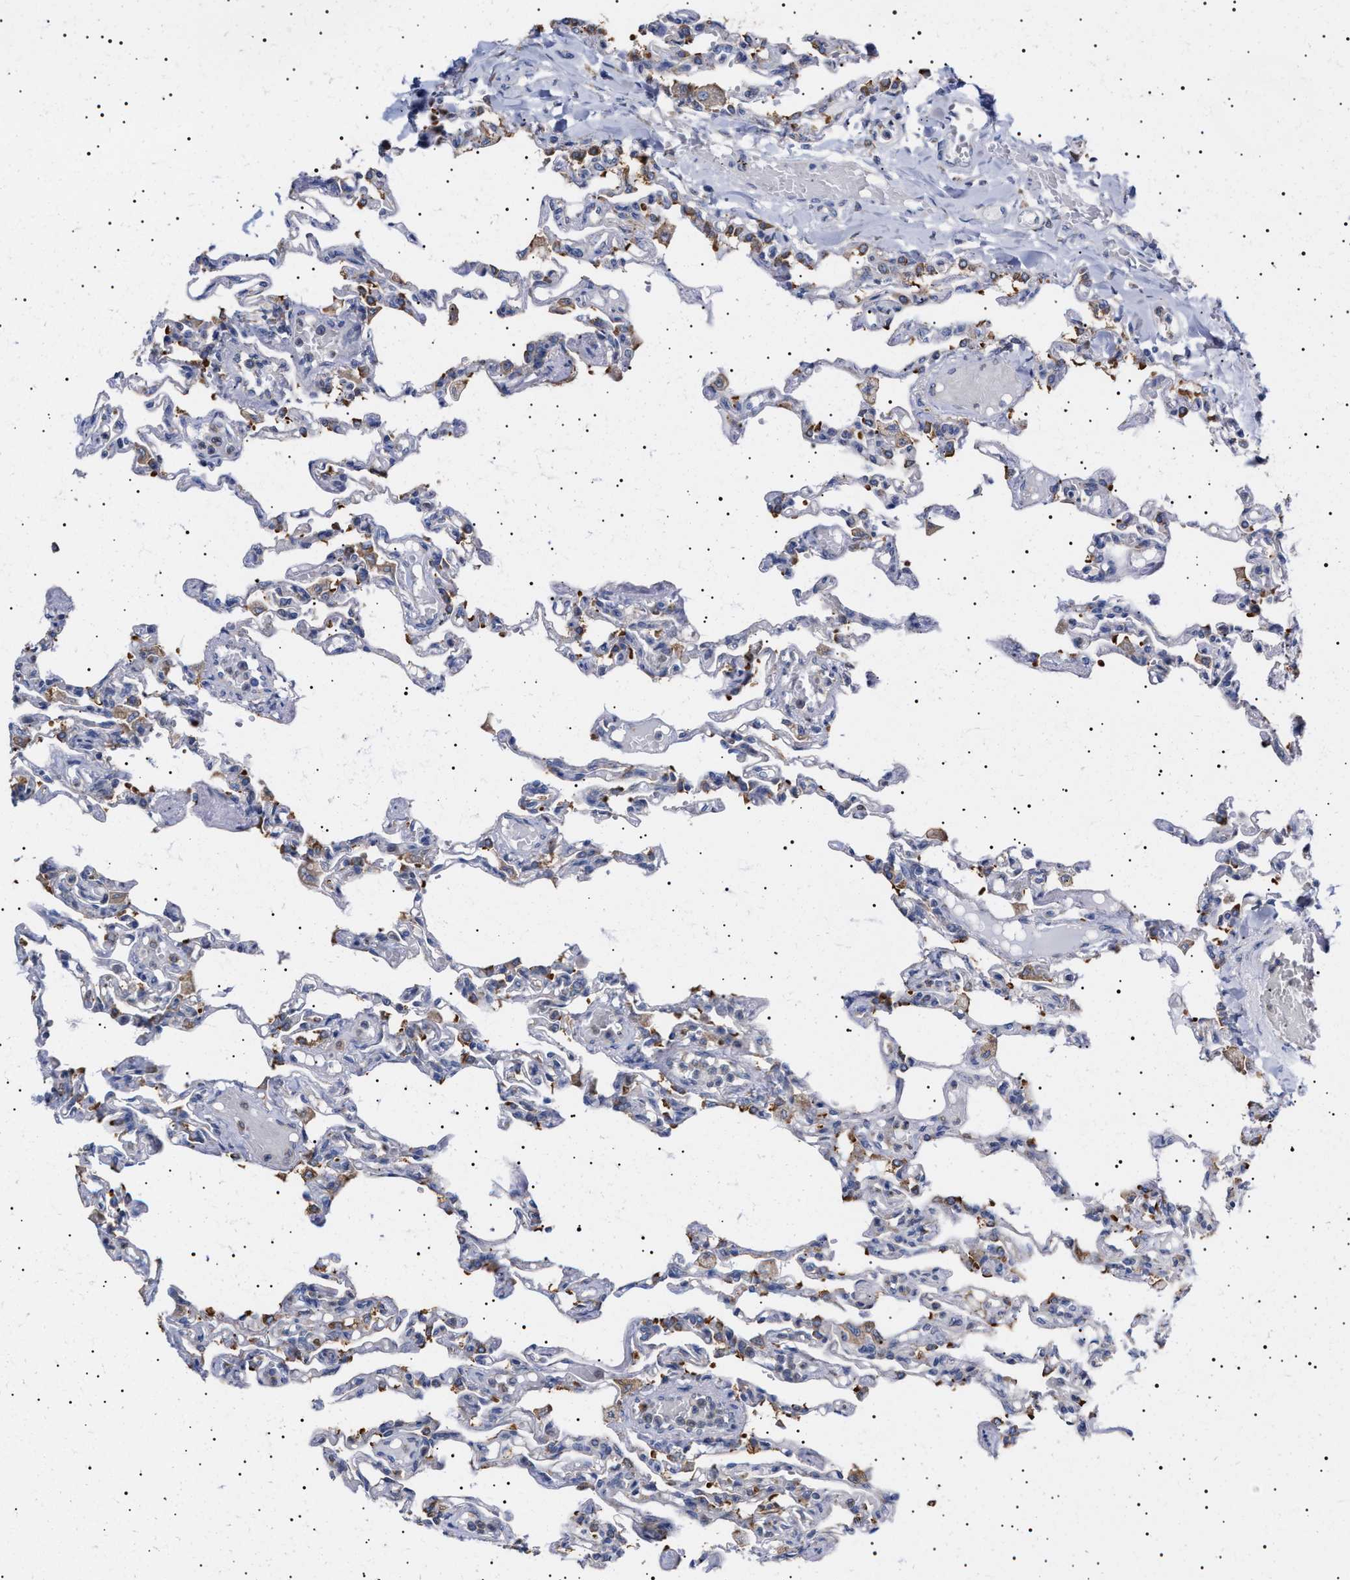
{"staining": {"intensity": "weak", "quantity": "25%-75%", "location": "cytoplasmic/membranous"}, "tissue": "lung", "cell_type": "Alveolar cells", "image_type": "normal", "snomed": [{"axis": "morphology", "description": "Normal tissue, NOS"}, {"axis": "topography", "description": "Lung"}], "caption": "Immunohistochemistry (IHC) (DAB (3,3'-diaminobenzidine)) staining of unremarkable lung reveals weak cytoplasmic/membranous protein expression in approximately 25%-75% of alveolar cells.", "gene": "ERCC6L2", "patient": {"sex": "male", "age": 21}}